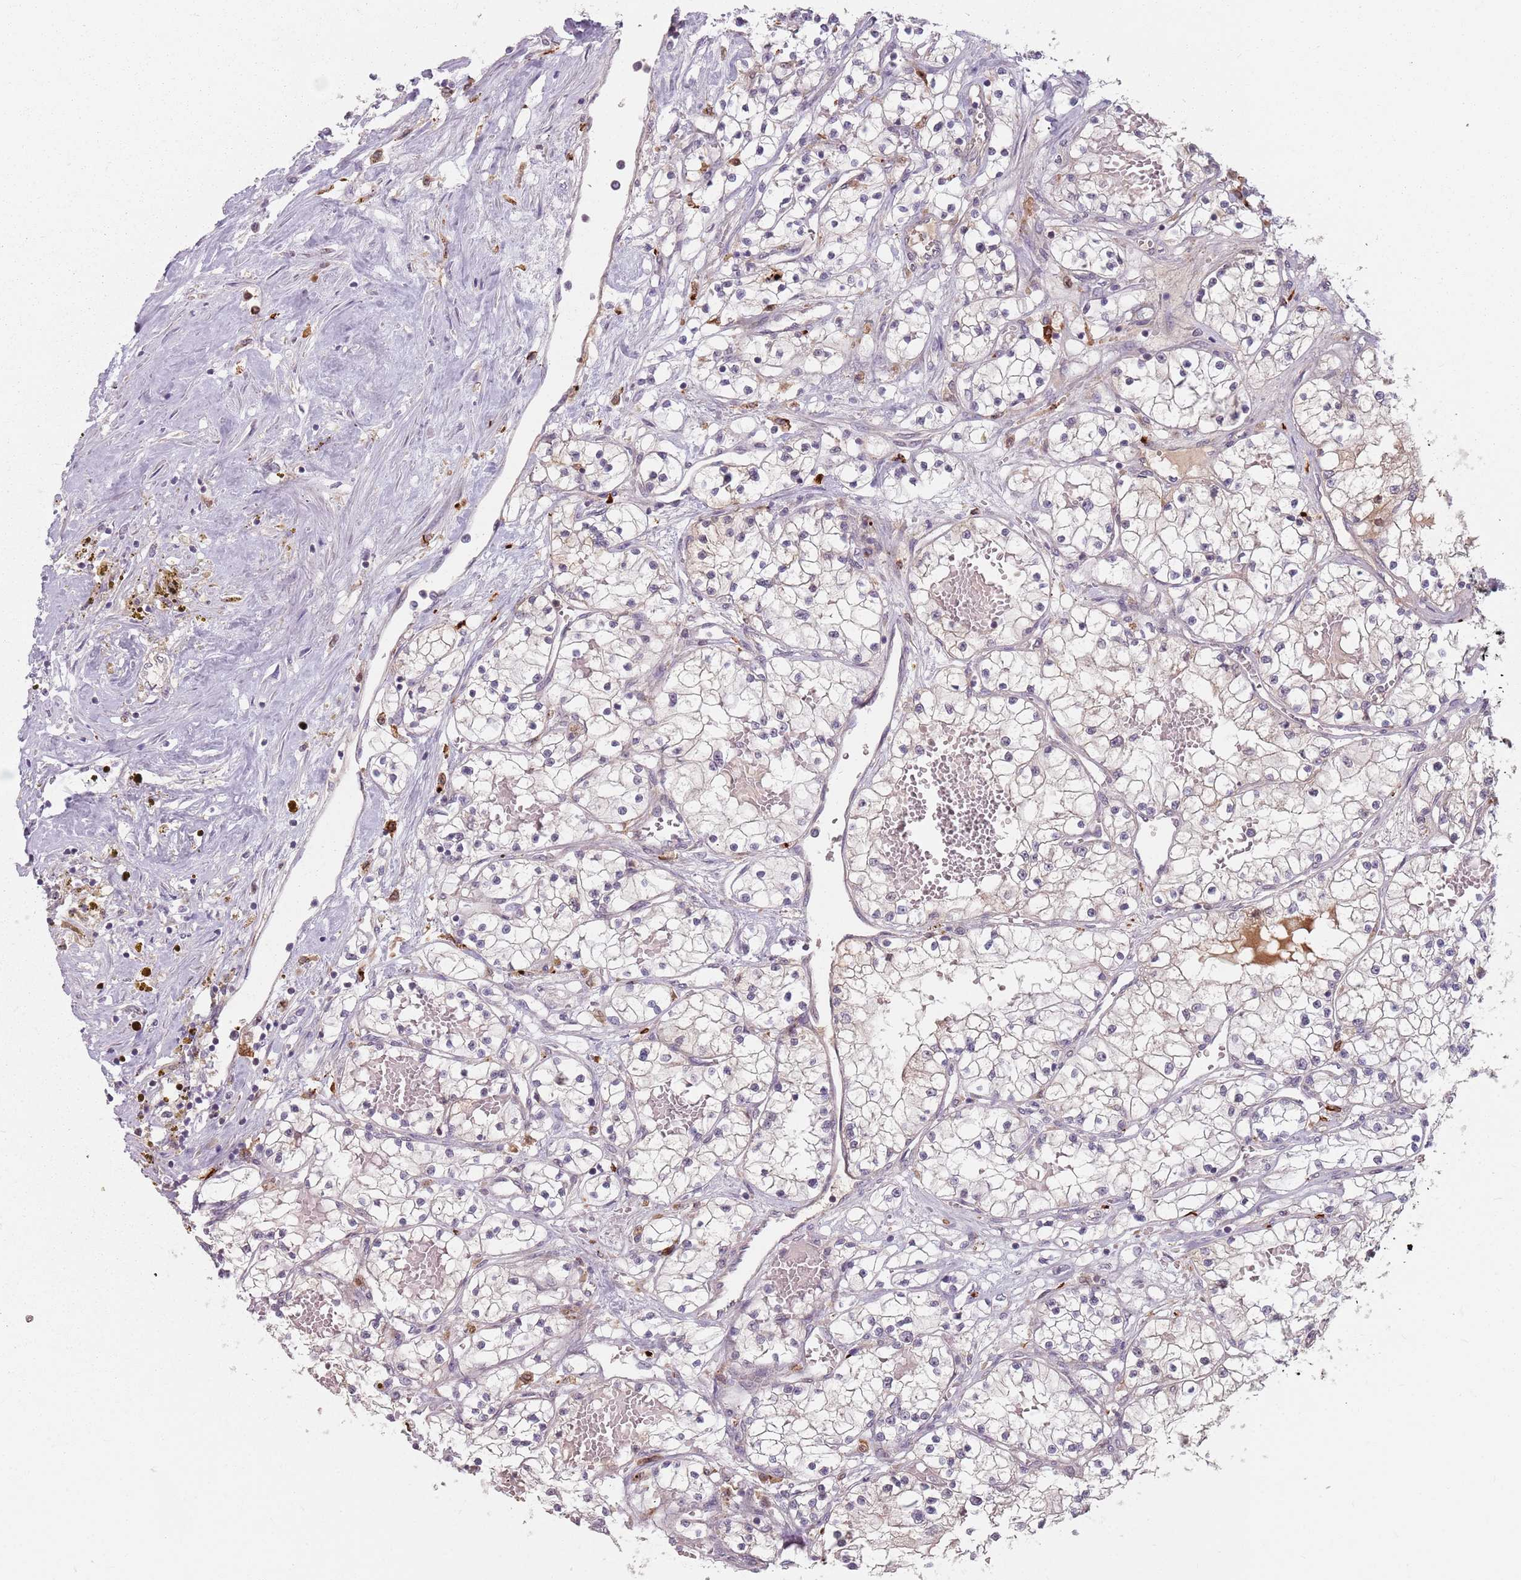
{"staining": {"intensity": "negative", "quantity": "none", "location": "none"}, "tissue": "renal cancer", "cell_type": "Tumor cells", "image_type": "cancer", "snomed": [{"axis": "morphology", "description": "Normal tissue, NOS"}, {"axis": "morphology", "description": "Adenocarcinoma, NOS"}, {"axis": "topography", "description": "Kidney"}], "caption": "Immunohistochemistry image of adenocarcinoma (renal) stained for a protein (brown), which displays no expression in tumor cells. (Immunohistochemistry (ihc), brightfield microscopy, high magnification).", "gene": "NAXE", "patient": {"sex": "male", "age": 68}}